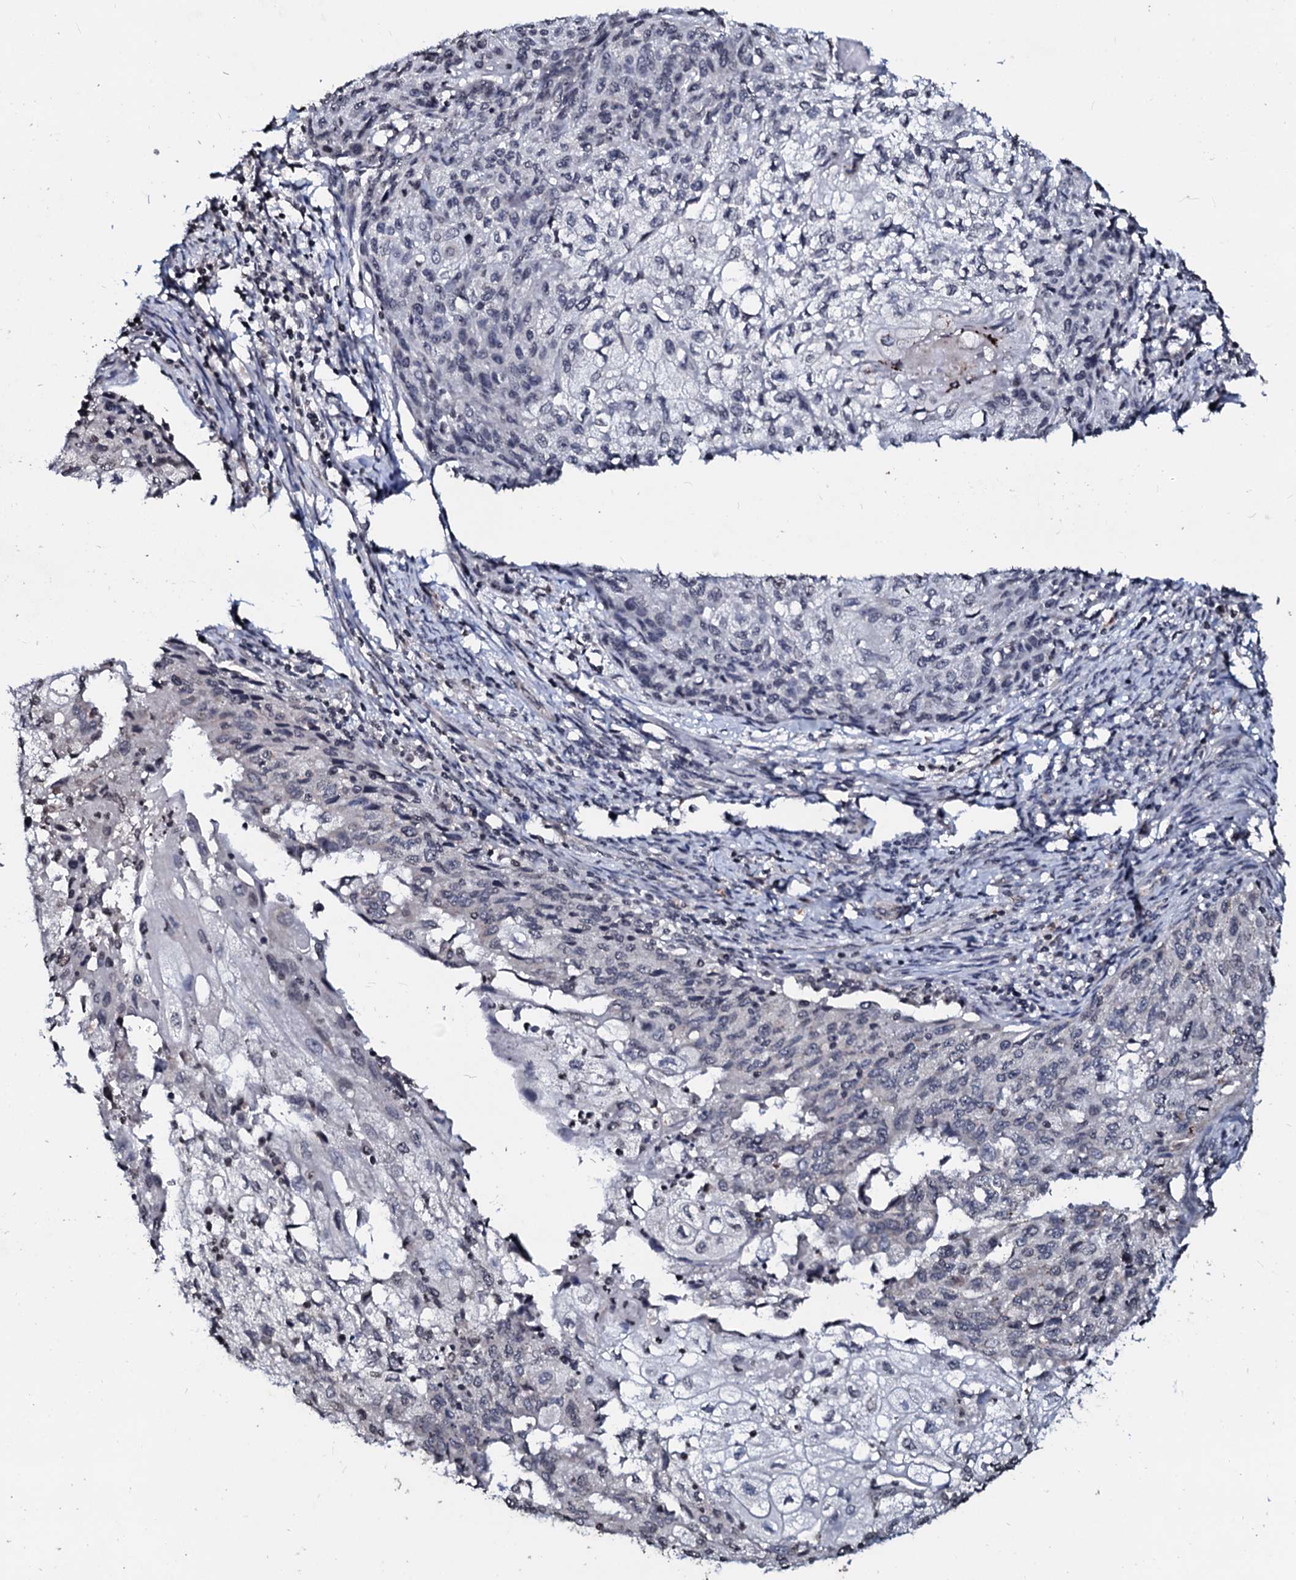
{"staining": {"intensity": "negative", "quantity": "none", "location": "none"}, "tissue": "cervical cancer", "cell_type": "Tumor cells", "image_type": "cancer", "snomed": [{"axis": "morphology", "description": "Squamous cell carcinoma, NOS"}, {"axis": "topography", "description": "Cervix"}], "caption": "An immunohistochemistry image of cervical cancer (squamous cell carcinoma) is shown. There is no staining in tumor cells of cervical cancer (squamous cell carcinoma).", "gene": "LSM11", "patient": {"sex": "female", "age": 67}}